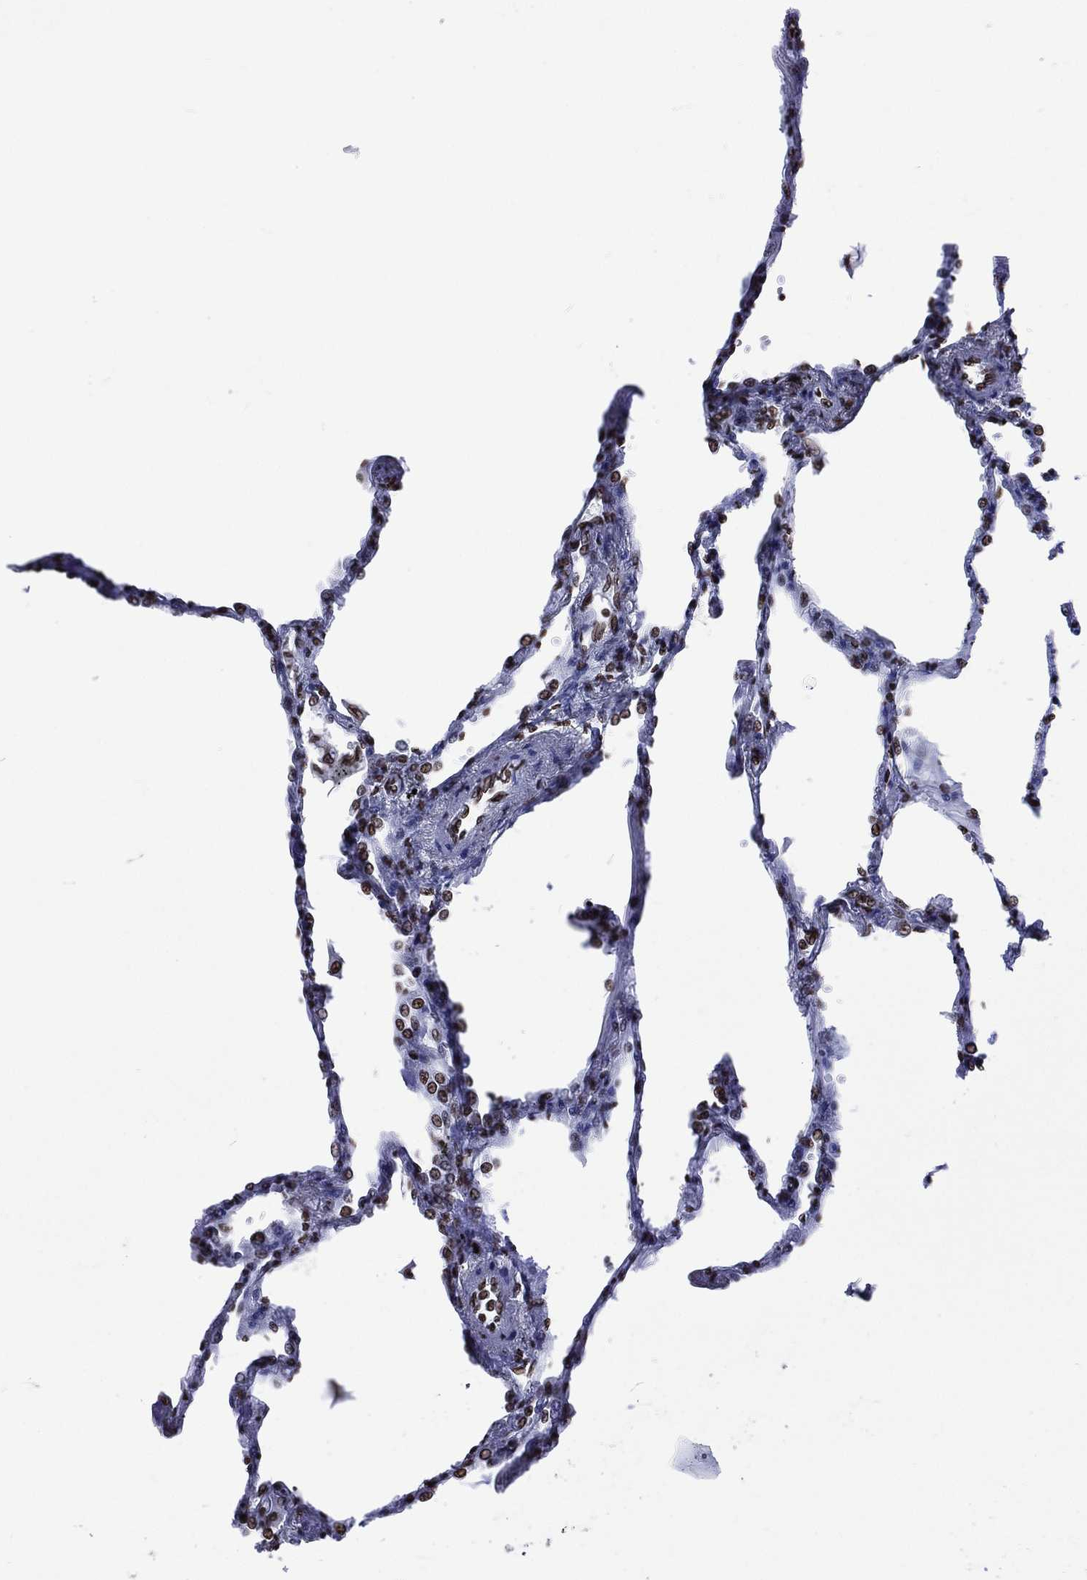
{"staining": {"intensity": "moderate", "quantity": ">75%", "location": "nuclear"}, "tissue": "lung", "cell_type": "Alveolar cells", "image_type": "normal", "snomed": [{"axis": "morphology", "description": "Normal tissue, NOS"}, {"axis": "topography", "description": "Lung"}], "caption": "Moderate nuclear staining for a protein is identified in approximately >75% of alveolar cells of normal lung using IHC.", "gene": "RETREG2", "patient": {"sex": "male", "age": 78}}